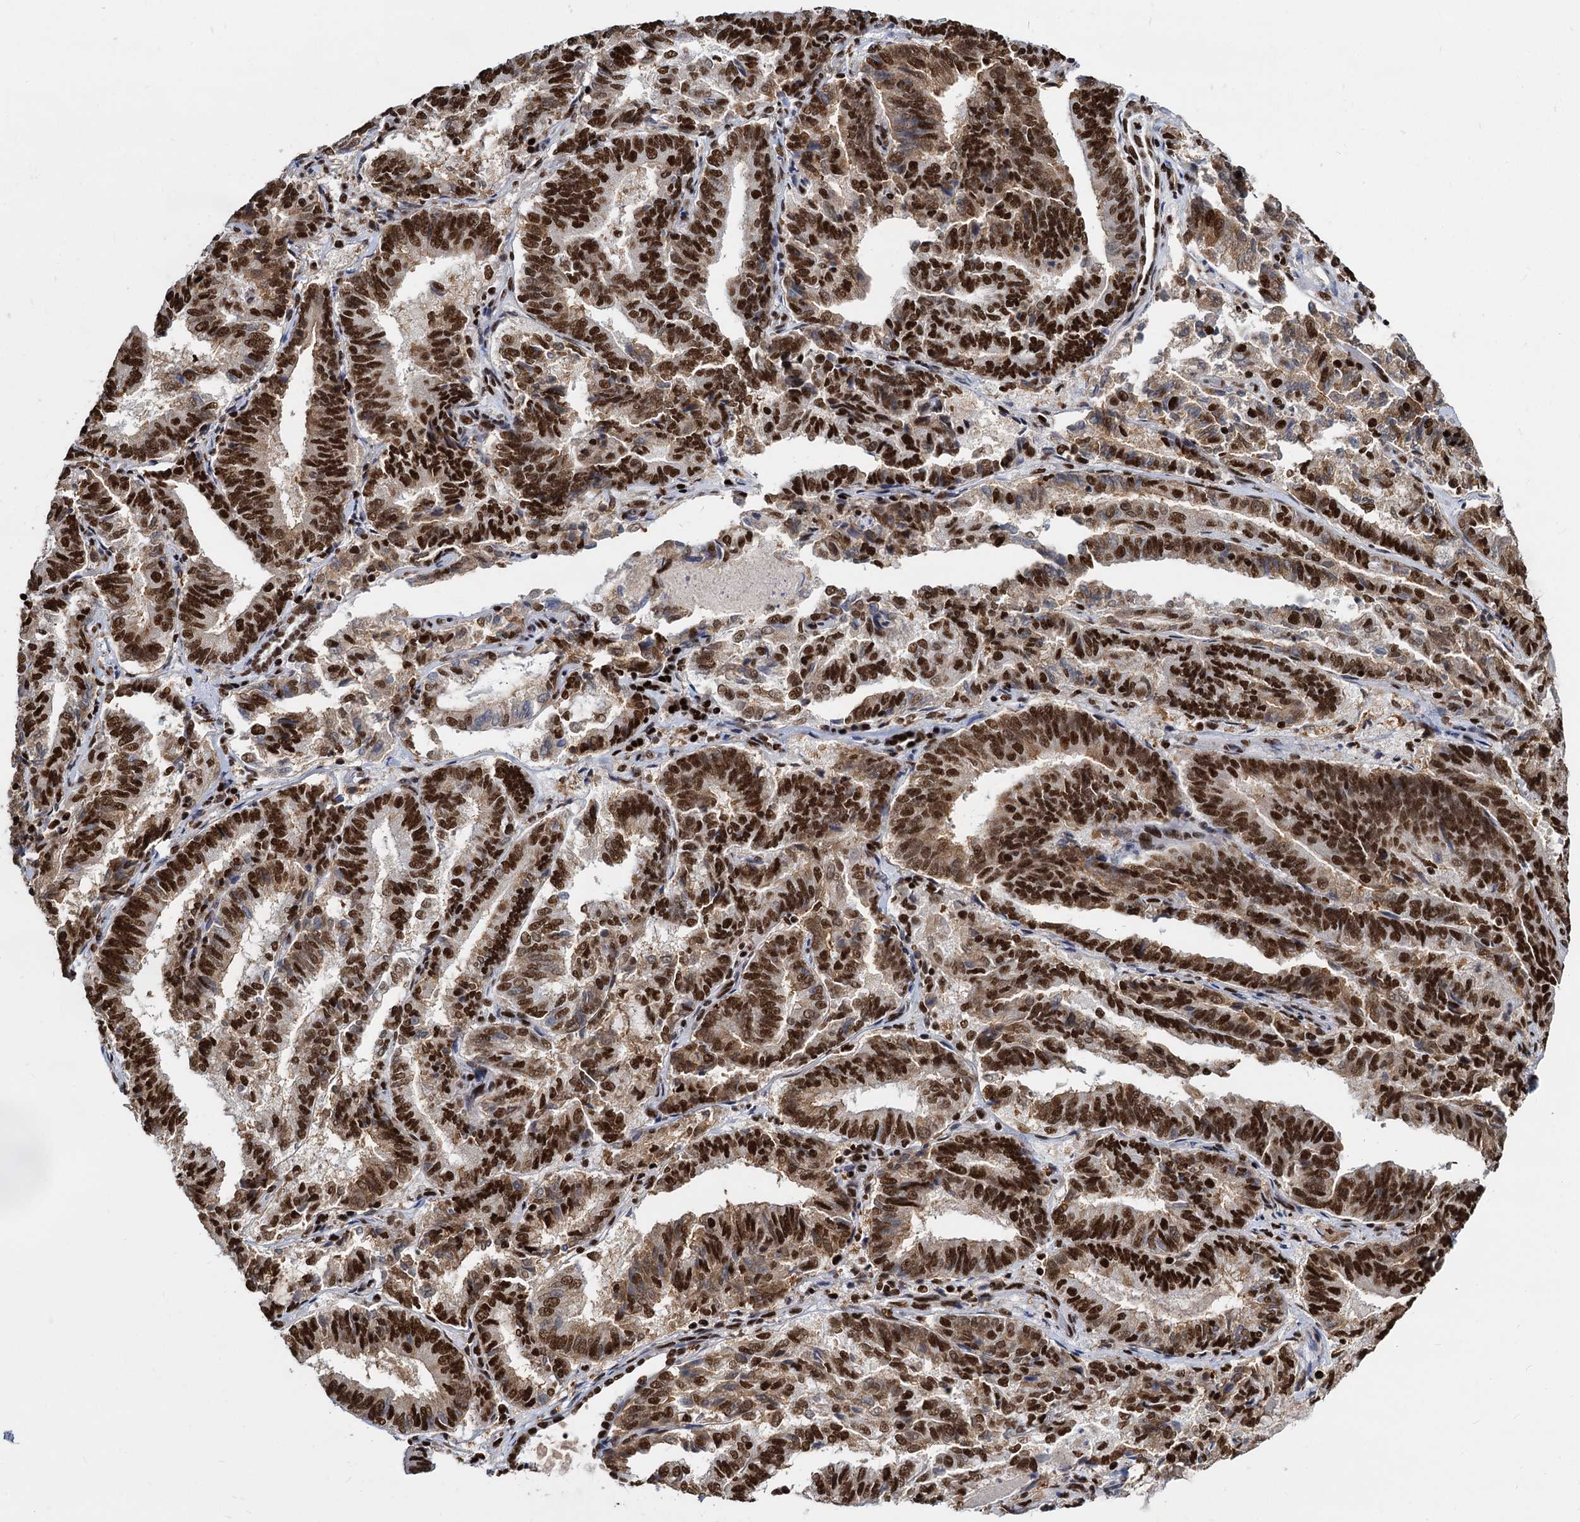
{"staining": {"intensity": "strong", "quantity": ">75%", "location": "nuclear"}, "tissue": "endometrial cancer", "cell_type": "Tumor cells", "image_type": "cancer", "snomed": [{"axis": "morphology", "description": "Adenocarcinoma, NOS"}, {"axis": "topography", "description": "Endometrium"}], "caption": "Endometrial cancer tissue exhibits strong nuclear positivity in approximately >75% of tumor cells", "gene": "DCPS", "patient": {"sex": "female", "age": 80}}